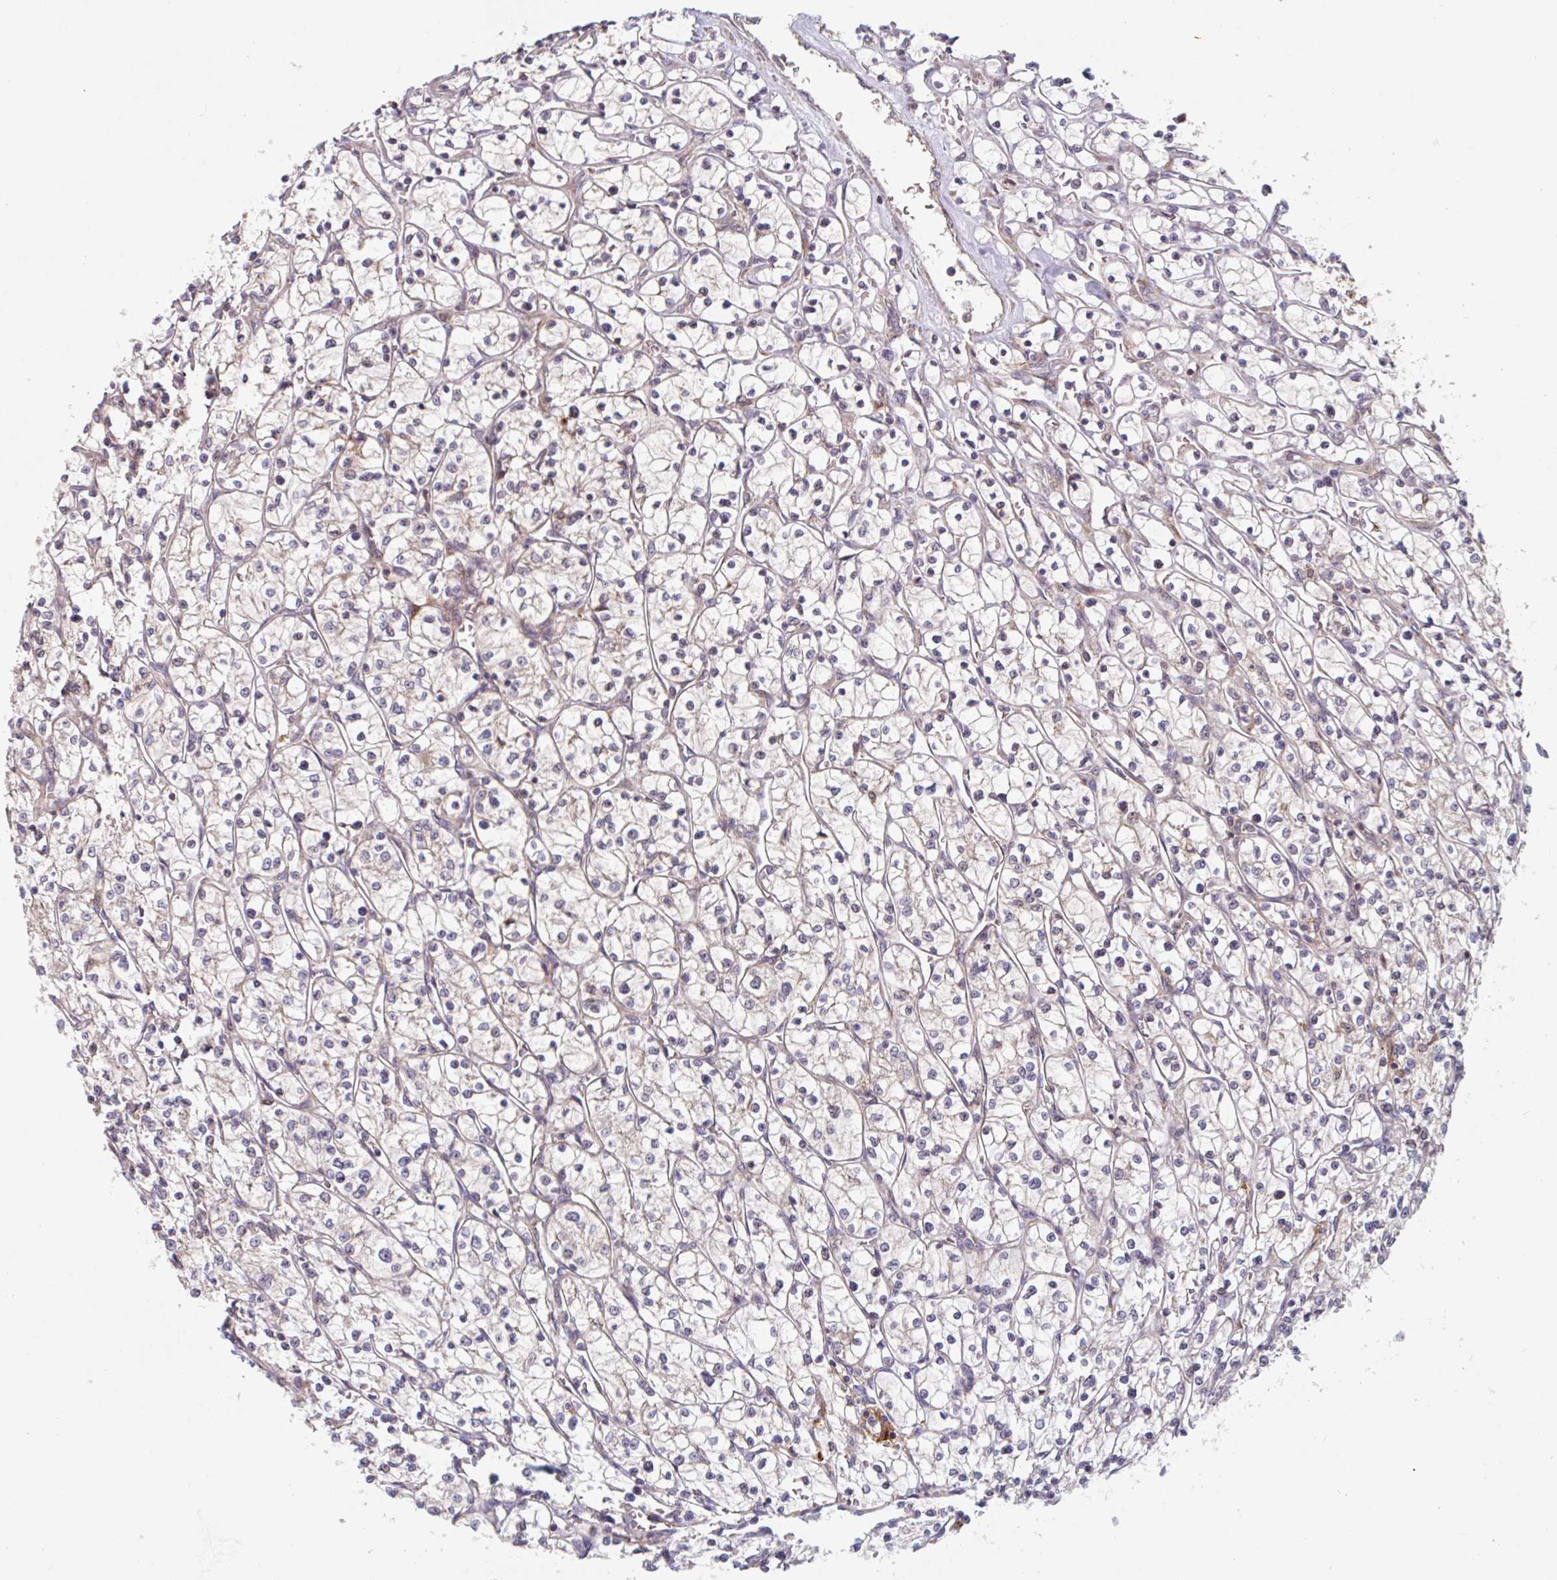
{"staining": {"intensity": "weak", "quantity": "<25%", "location": "cytoplasmic/membranous"}, "tissue": "renal cancer", "cell_type": "Tumor cells", "image_type": "cancer", "snomed": [{"axis": "morphology", "description": "Adenocarcinoma, NOS"}, {"axis": "topography", "description": "Kidney"}], "caption": "This micrograph is of renal cancer (adenocarcinoma) stained with immunohistochemistry to label a protein in brown with the nuclei are counter-stained blue. There is no expression in tumor cells. (DAB (3,3'-diaminobenzidine) immunohistochemistry, high magnification).", "gene": "NUB1", "patient": {"sex": "female", "age": 64}}